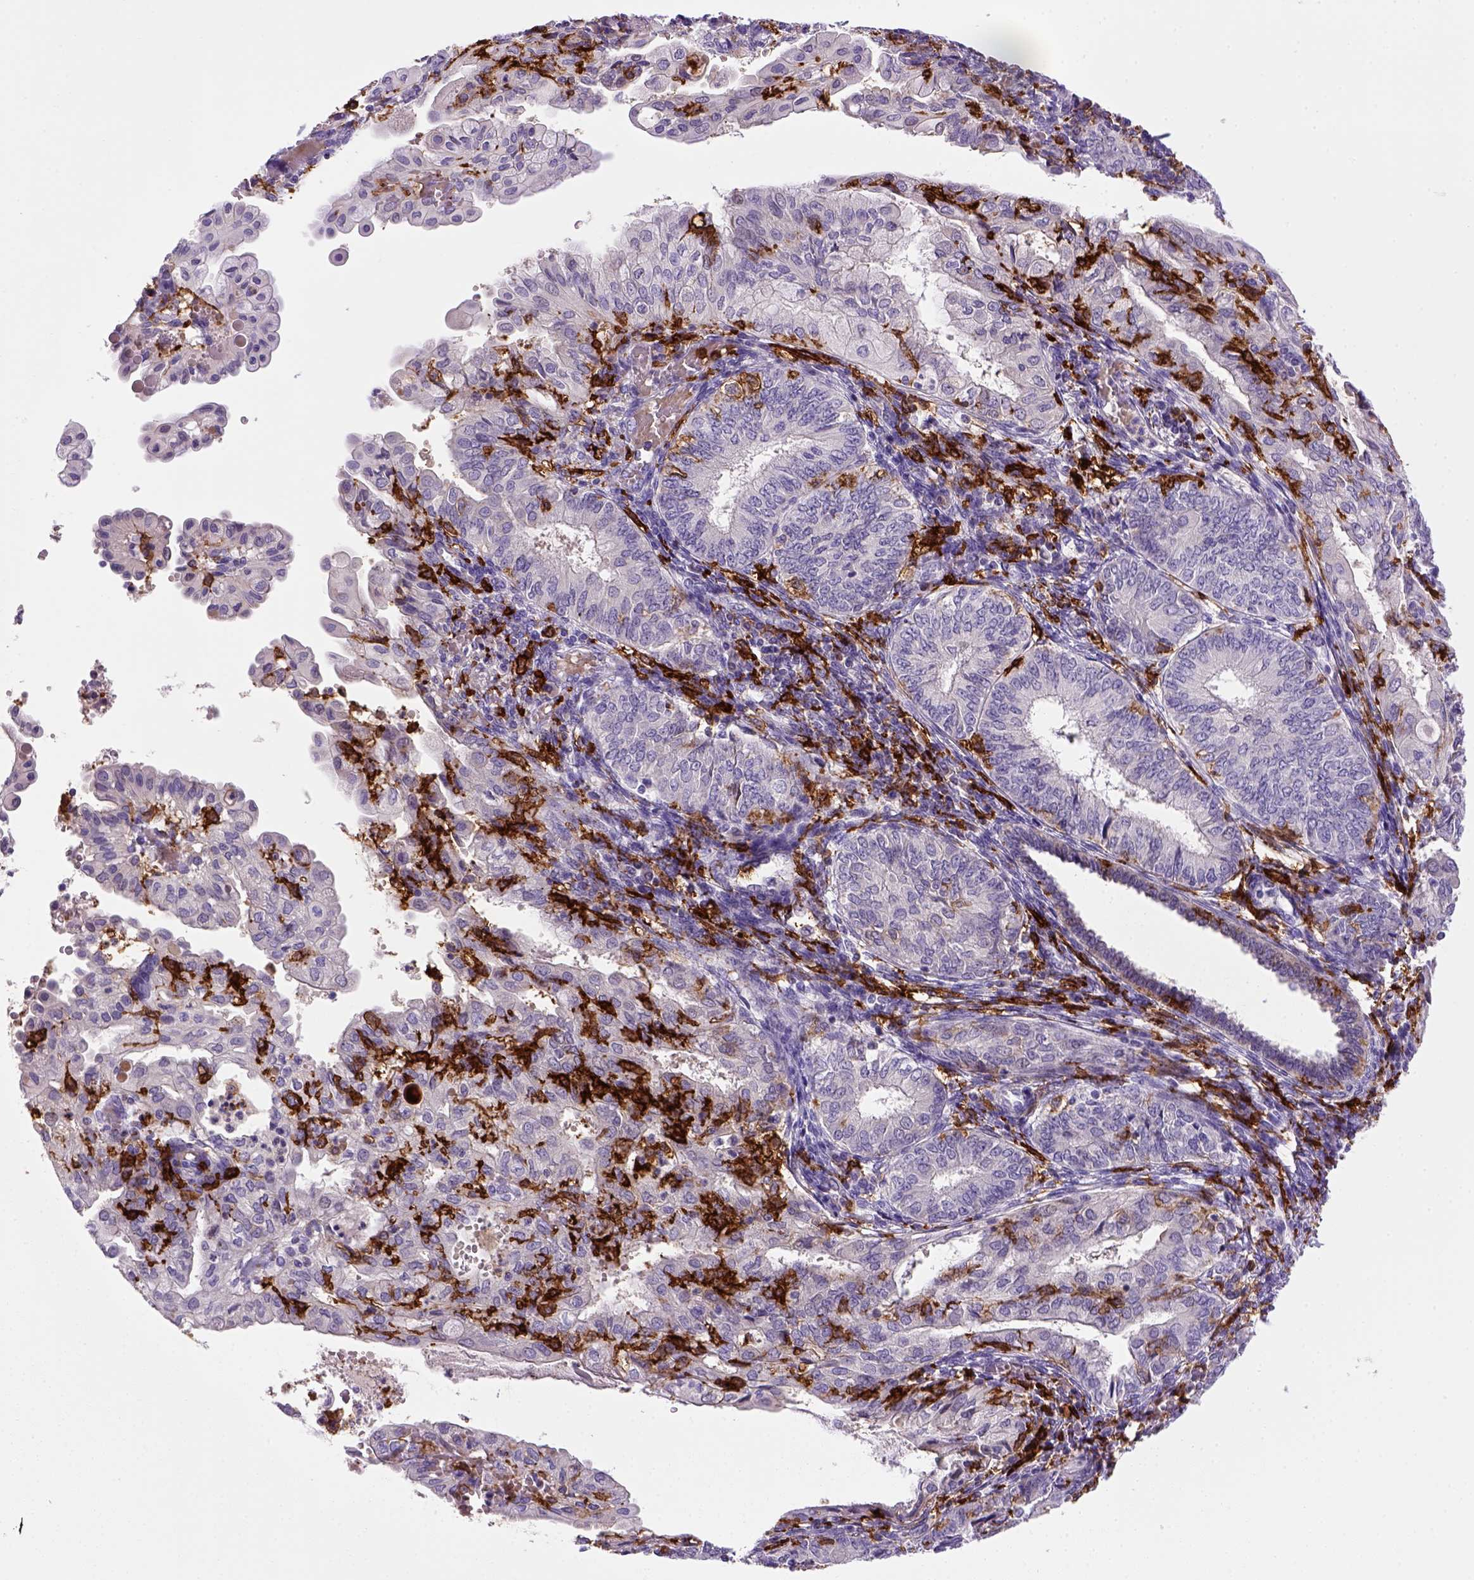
{"staining": {"intensity": "negative", "quantity": "none", "location": "none"}, "tissue": "endometrial cancer", "cell_type": "Tumor cells", "image_type": "cancer", "snomed": [{"axis": "morphology", "description": "Adenocarcinoma, NOS"}, {"axis": "topography", "description": "Endometrium"}], "caption": "Endometrial adenocarcinoma was stained to show a protein in brown. There is no significant staining in tumor cells.", "gene": "CD14", "patient": {"sex": "female", "age": 68}}